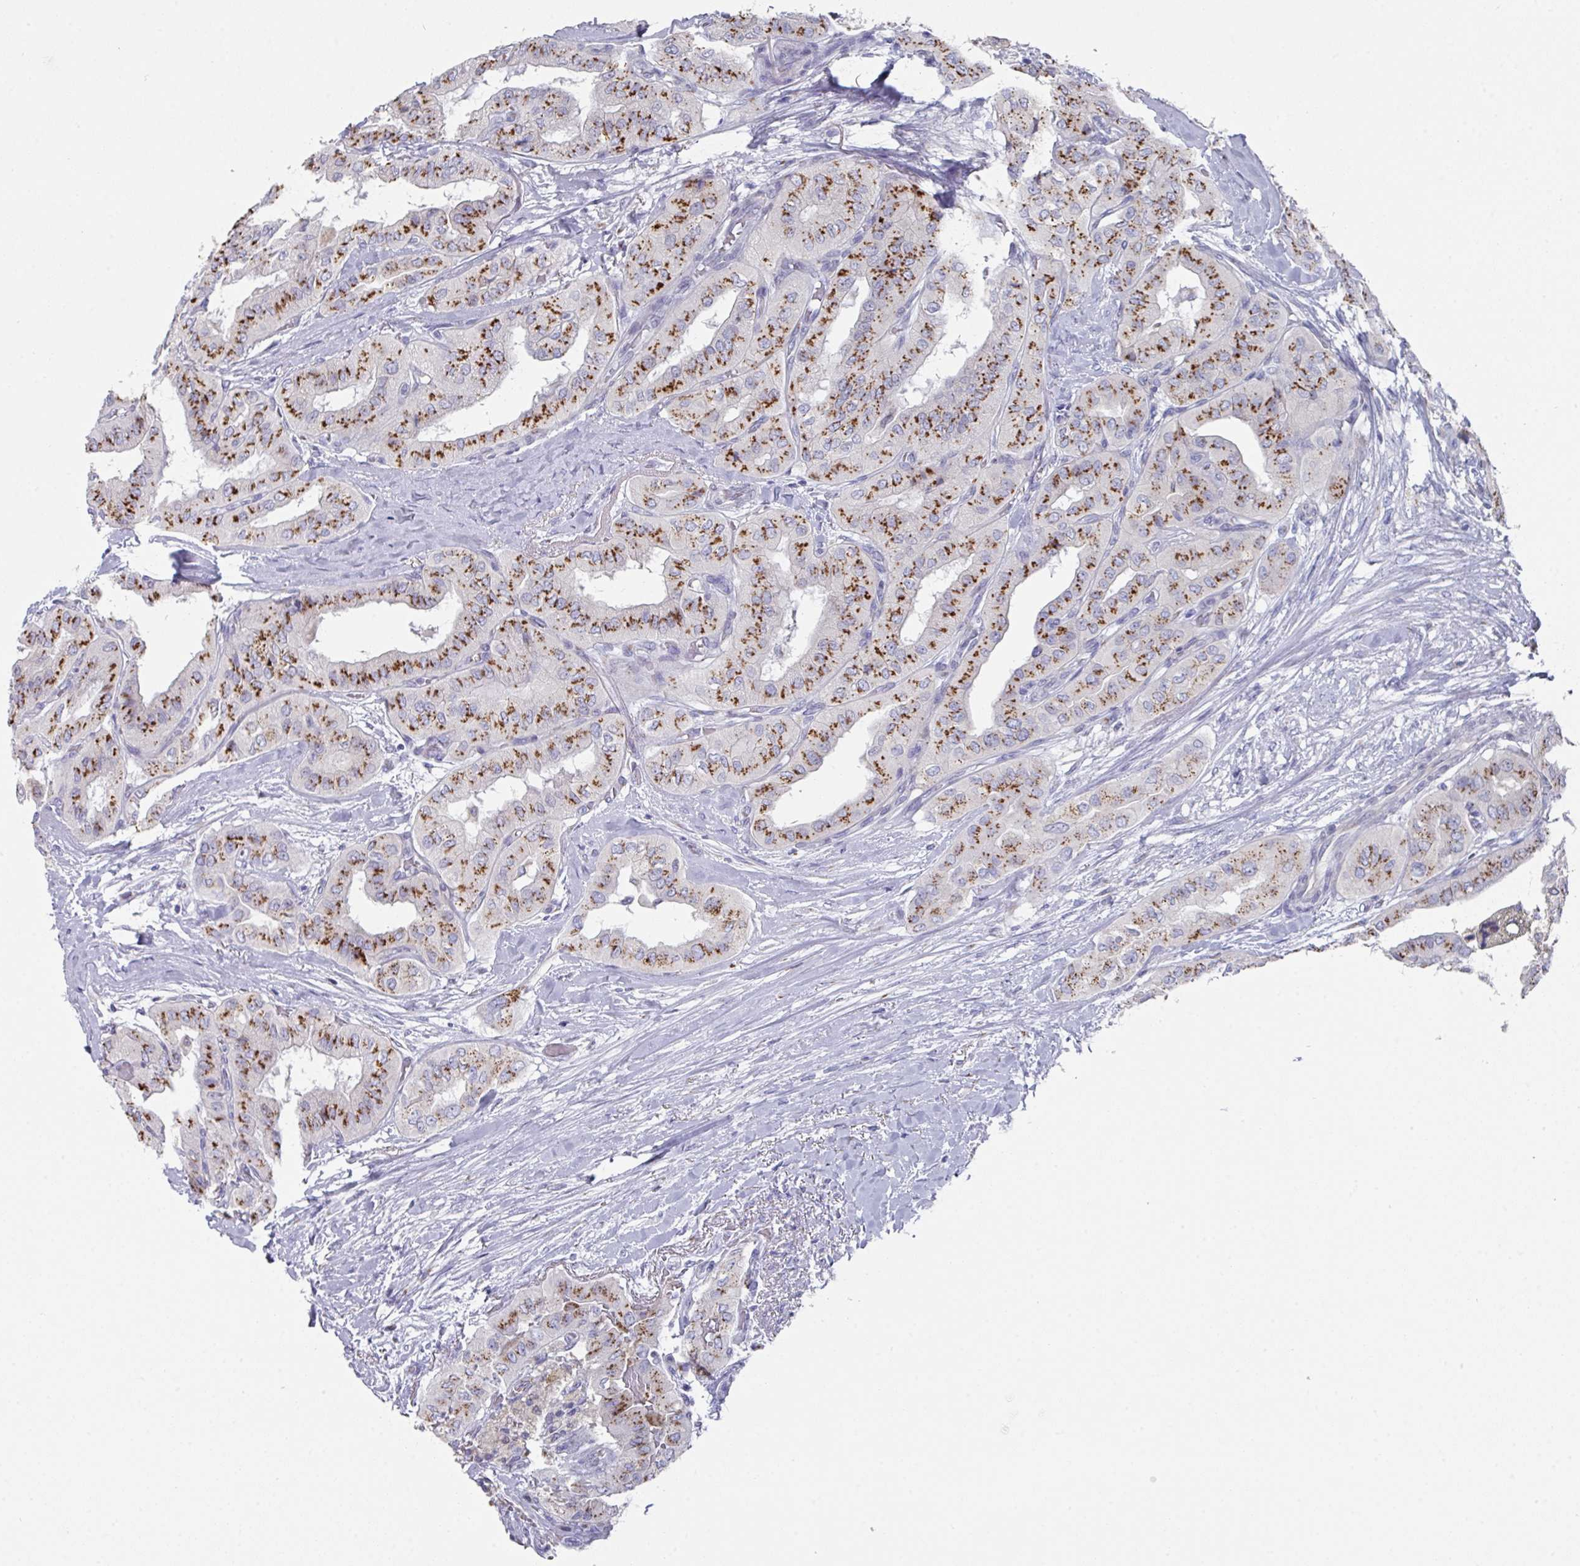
{"staining": {"intensity": "moderate", "quantity": "25%-75%", "location": "cytoplasmic/membranous"}, "tissue": "thyroid cancer", "cell_type": "Tumor cells", "image_type": "cancer", "snomed": [{"axis": "morphology", "description": "Papillary adenocarcinoma, NOS"}, {"axis": "topography", "description": "Thyroid gland"}], "caption": "Immunohistochemistry (IHC) photomicrograph of human thyroid cancer stained for a protein (brown), which displays medium levels of moderate cytoplasmic/membranous expression in about 25%-75% of tumor cells.", "gene": "VKORC1L1", "patient": {"sex": "female", "age": 59}}